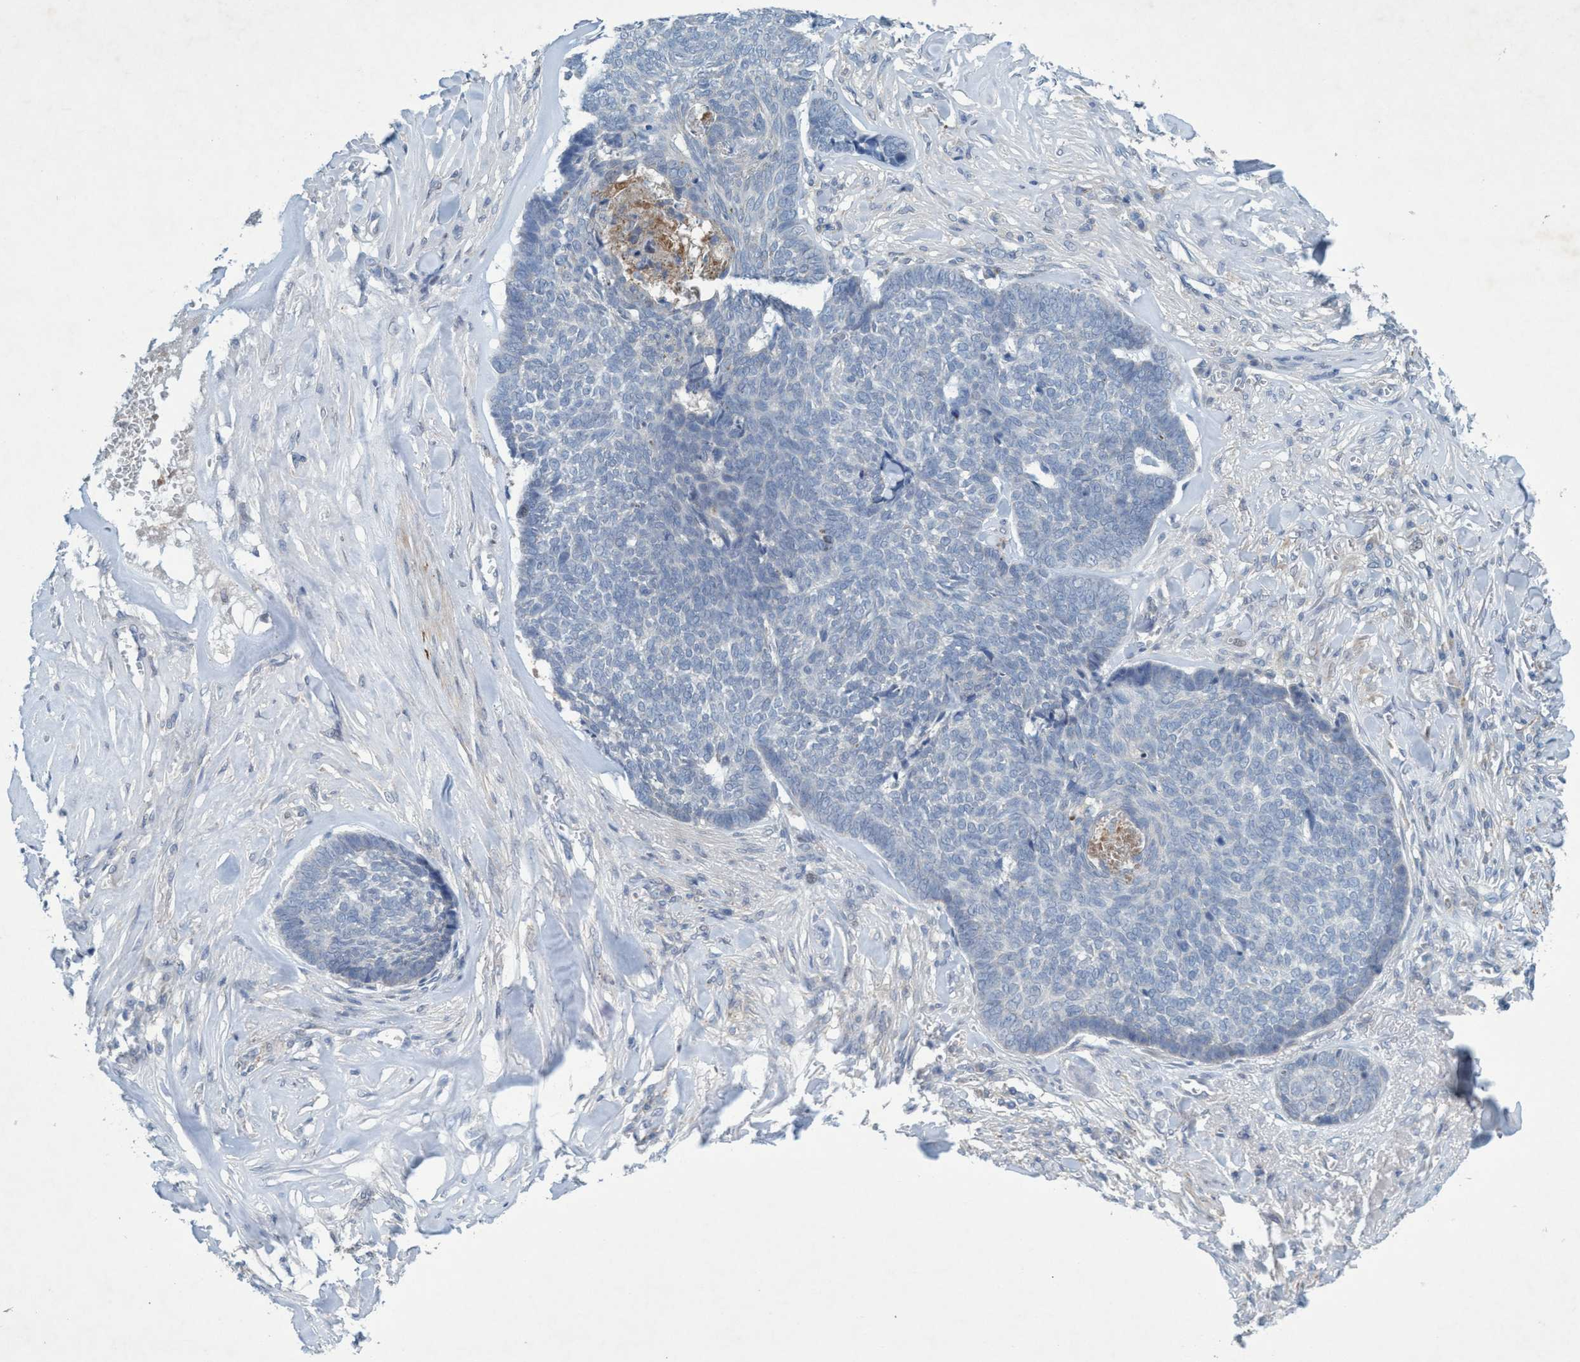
{"staining": {"intensity": "negative", "quantity": "none", "location": "none"}, "tissue": "skin cancer", "cell_type": "Tumor cells", "image_type": "cancer", "snomed": [{"axis": "morphology", "description": "Basal cell carcinoma"}, {"axis": "topography", "description": "Skin"}], "caption": "Tumor cells show no significant staining in skin basal cell carcinoma.", "gene": "RNF208", "patient": {"sex": "male", "age": 84}}